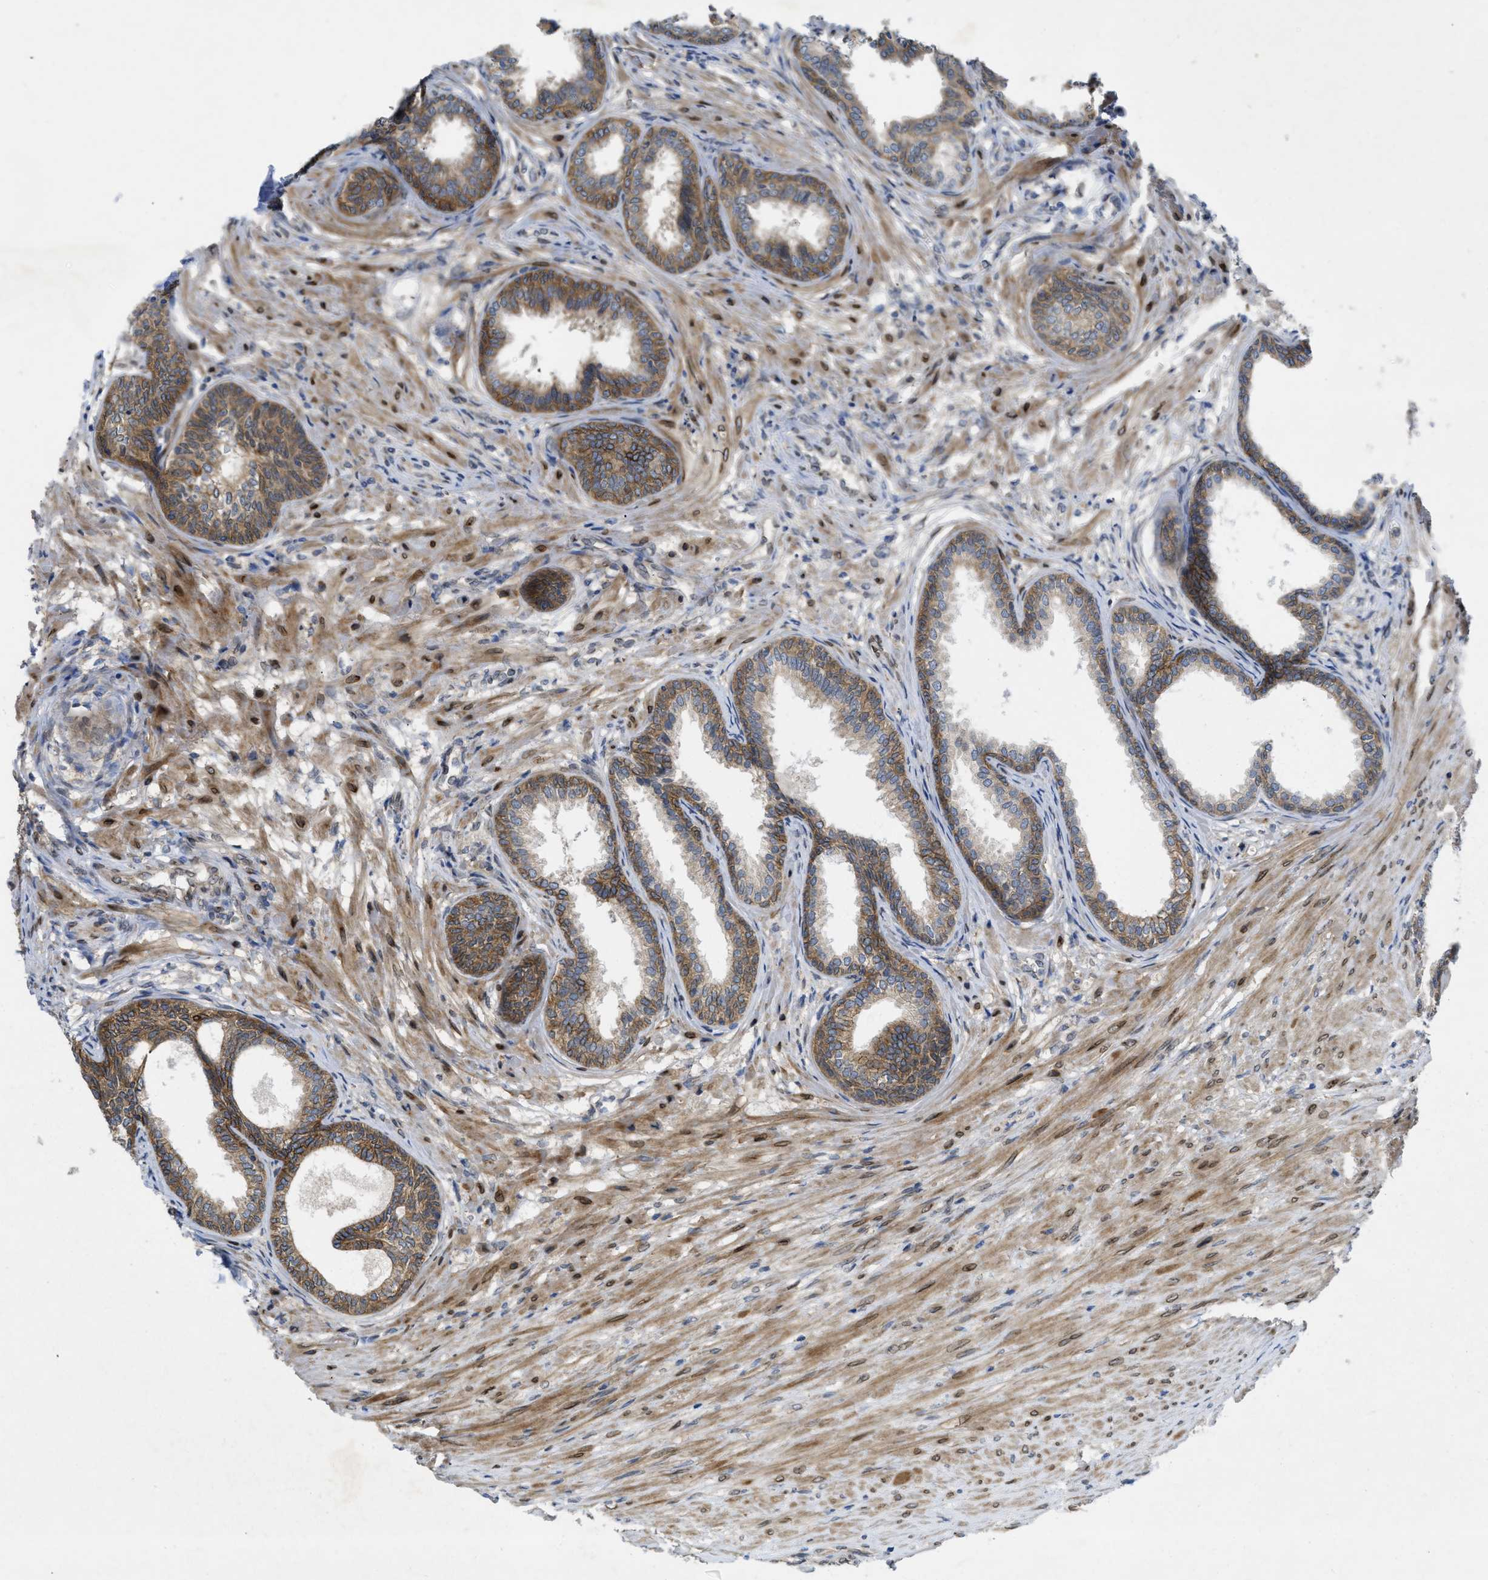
{"staining": {"intensity": "moderate", "quantity": "25%-75%", "location": "cytoplasmic/membranous"}, "tissue": "prostate", "cell_type": "Glandular cells", "image_type": "normal", "snomed": [{"axis": "morphology", "description": "Normal tissue, NOS"}, {"axis": "topography", "description": "Prostate"}], "caption": "High-power microscopy captured an immunohistochemistry image of unremarkable prostate, revealing moderate cytoplasmic/membranous staining in approximately 25%-75% of glandular cells. The protein is stained brown, and the nuclei are stained in blue (DAB IHC with brightfield microscopy, high magnification).", "gene": "EIF2AK3", "patient": {"sex": "male", "age": 76}}